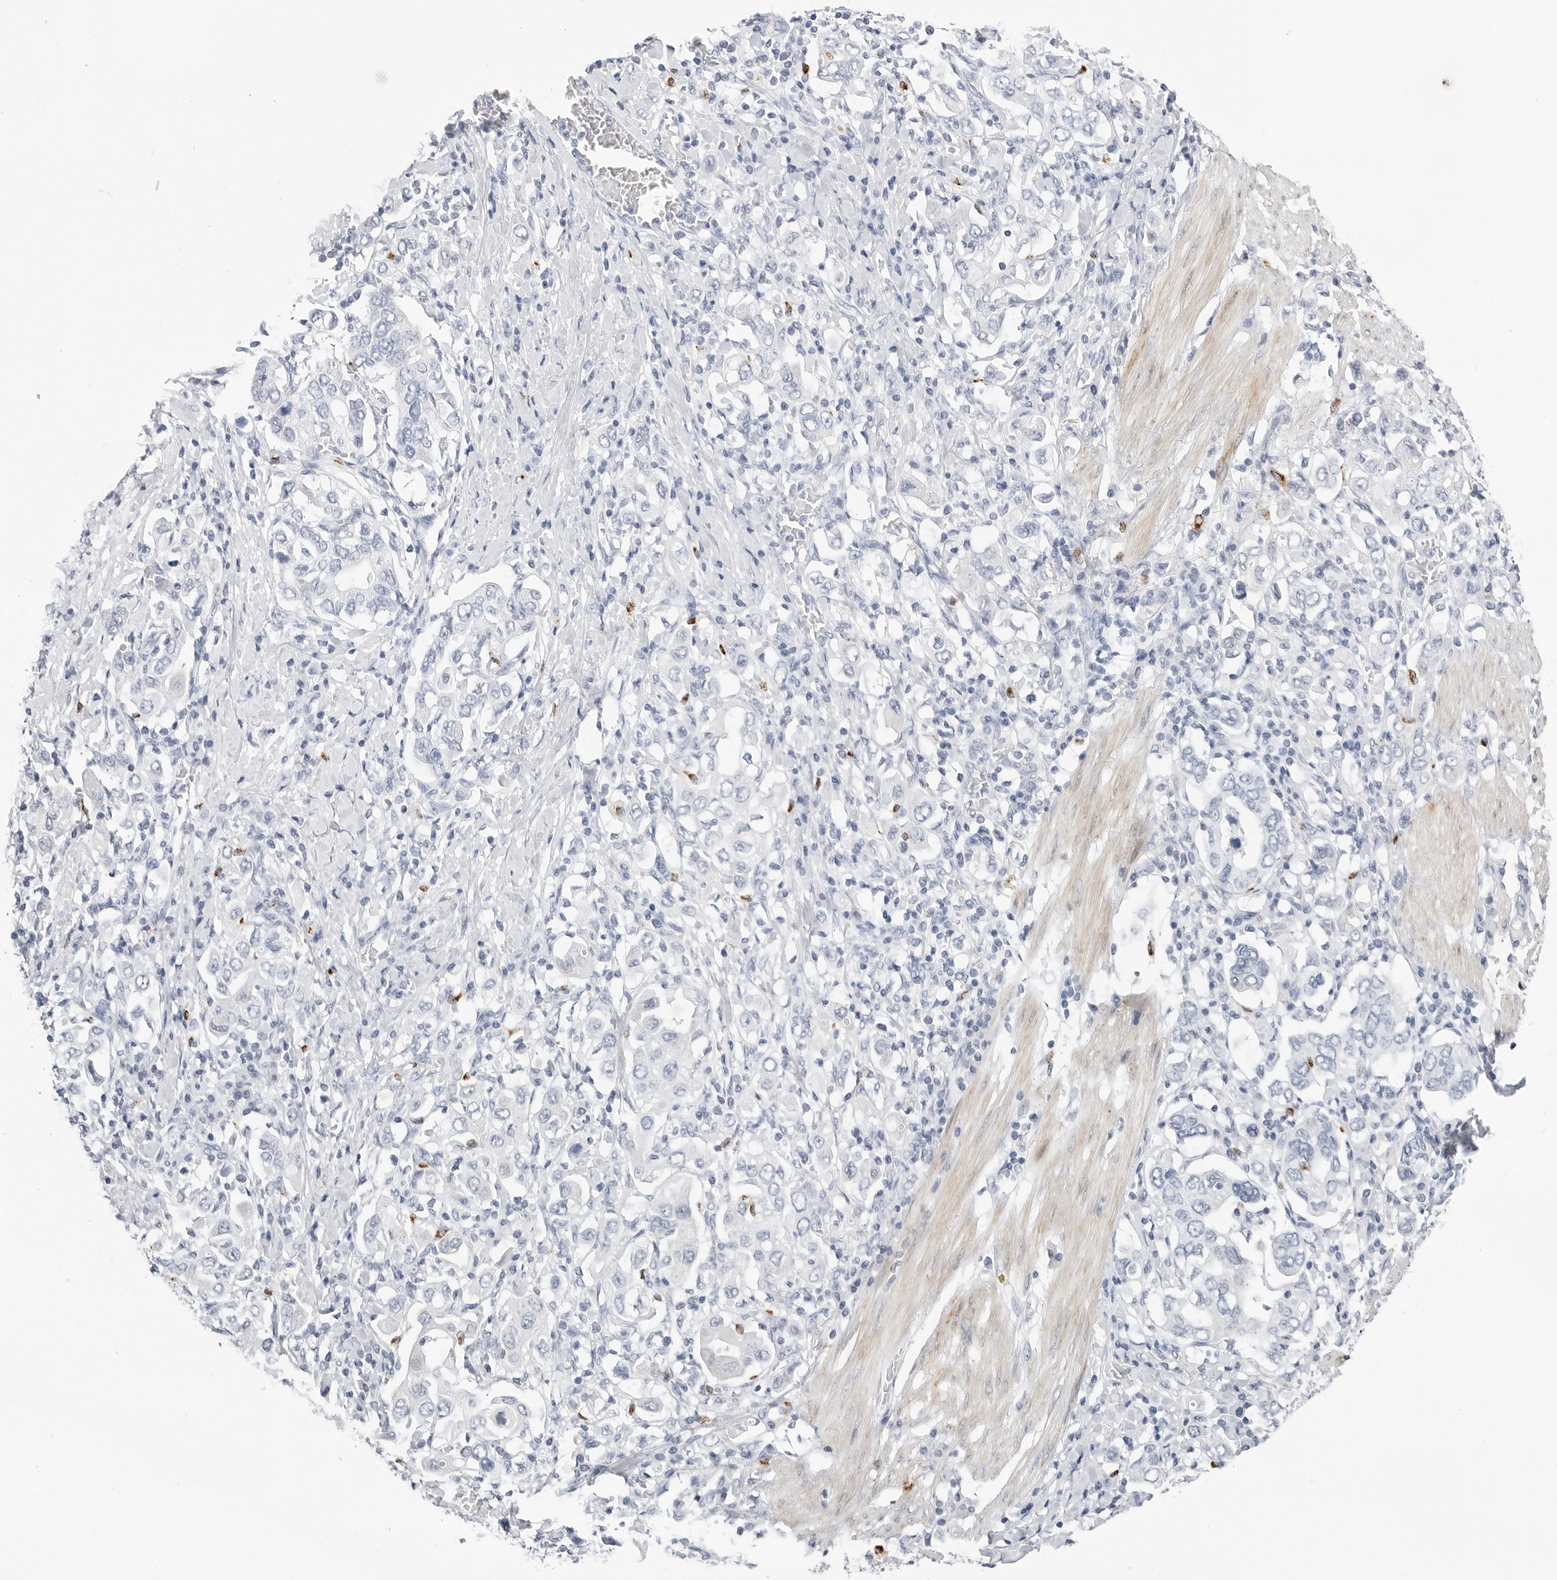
{"staining": {"intensity": "negative", "quantity": "none", "location": "none"}, "tissue": "stomach cancer", "cell_type": "Tumor cells", "image_type": "cancer", "snomed": [{"axis": "morphology", "description": "Adenocarcinoma, NOS"}, {"axis": "topography", "description": "Stomach, upper"}], "caption": "Stomach cancer (adenocarcinoma) was stained to show a protein in brown. There is no significant positivity in tumor cells.", "gene": "HSPB7", "patient": {"sex": "male", "age": 62}}